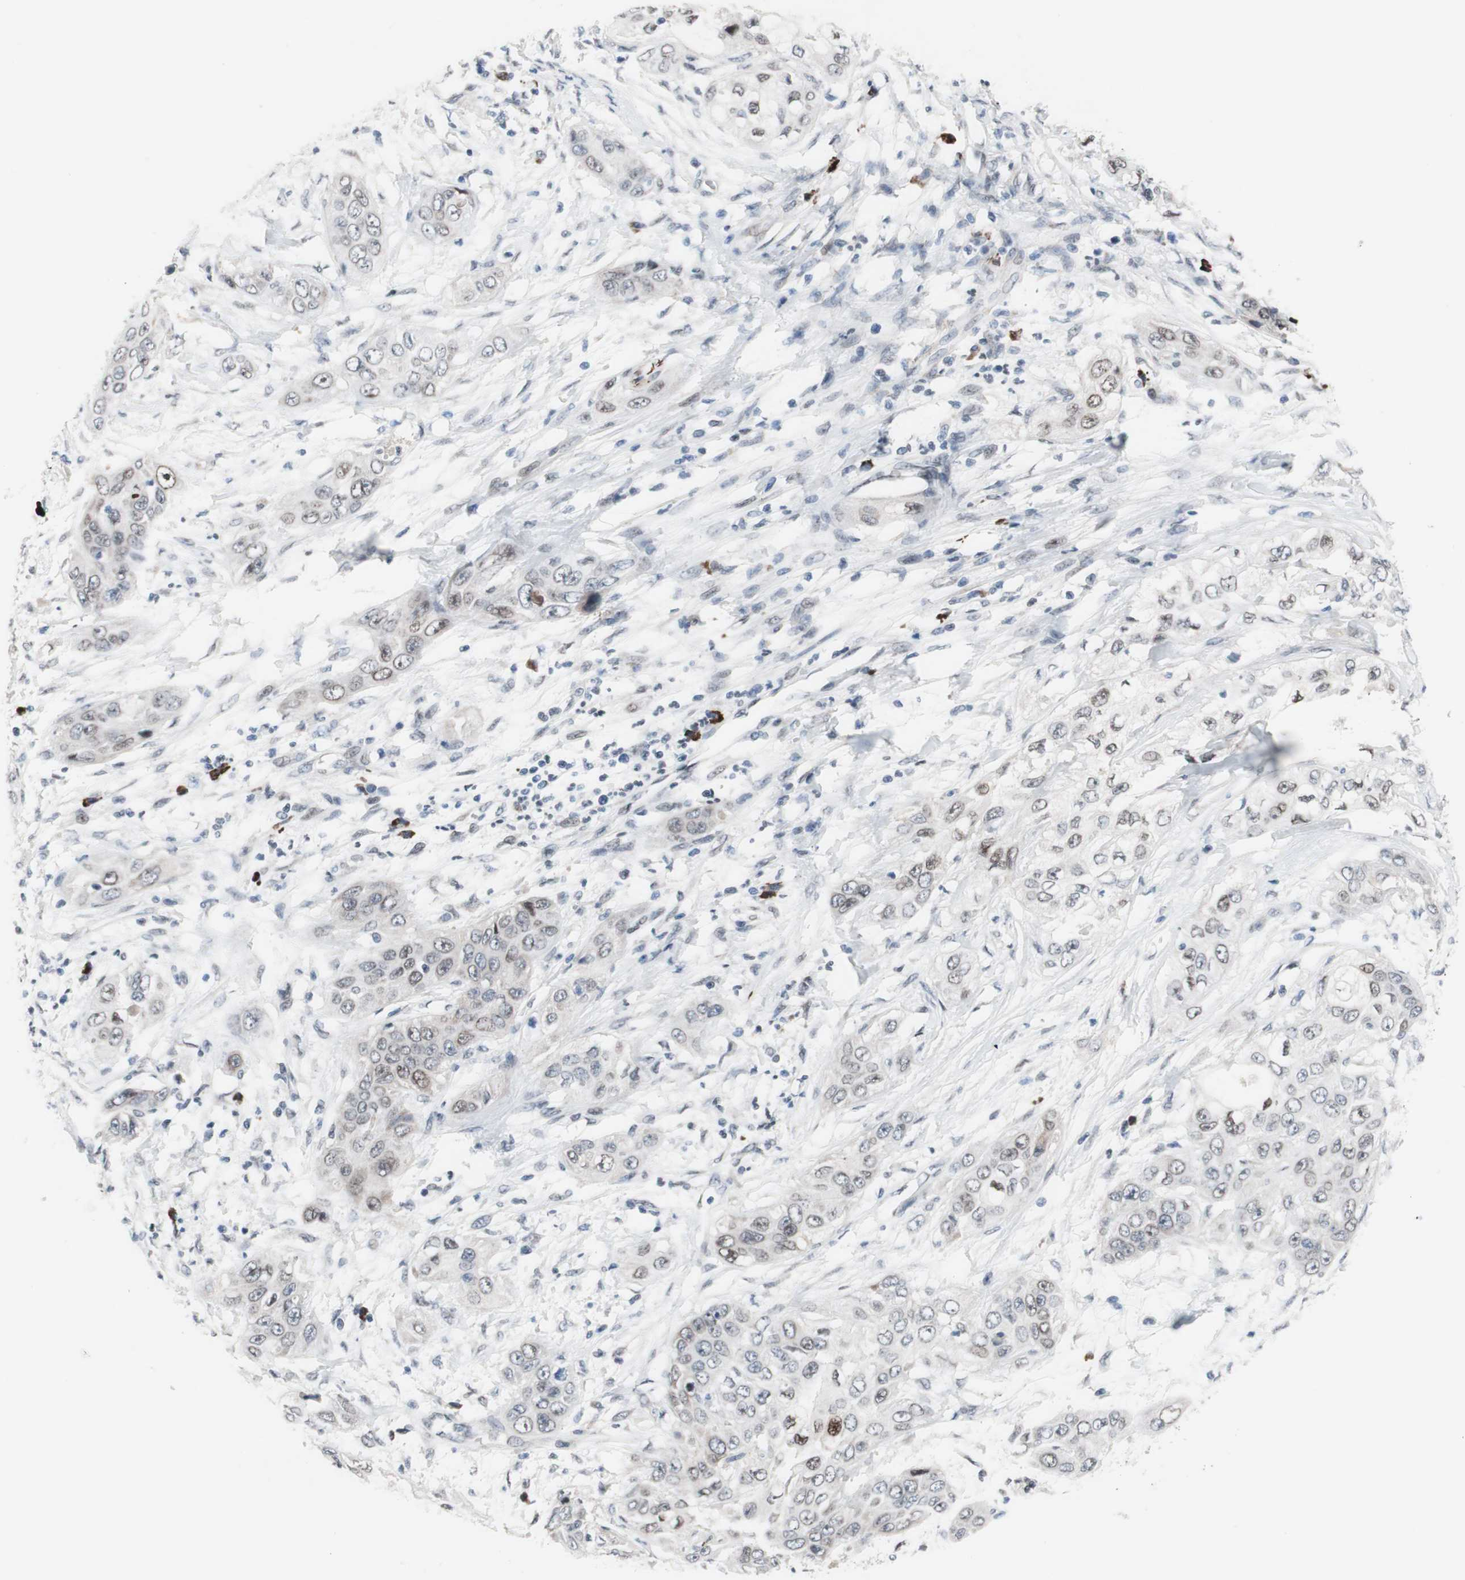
{"staining": {"intensity": "negative", "quantity": "none", "location": "none"}, "tissue": "pancreatic cancer", "cell_type": "Tumor cells", "image_type": "cancer", "snomed": [{"axis": "morphology", "description": "Adenocarcinoma, NOS"}, {"axis": "topography", "description": "Pancreas"}], "caption": "Tumor cells are negative for brown protein staining in pancreatic cancer.", "gene": "PHTF2", "patient": {"sex": "female", "age": 70}}